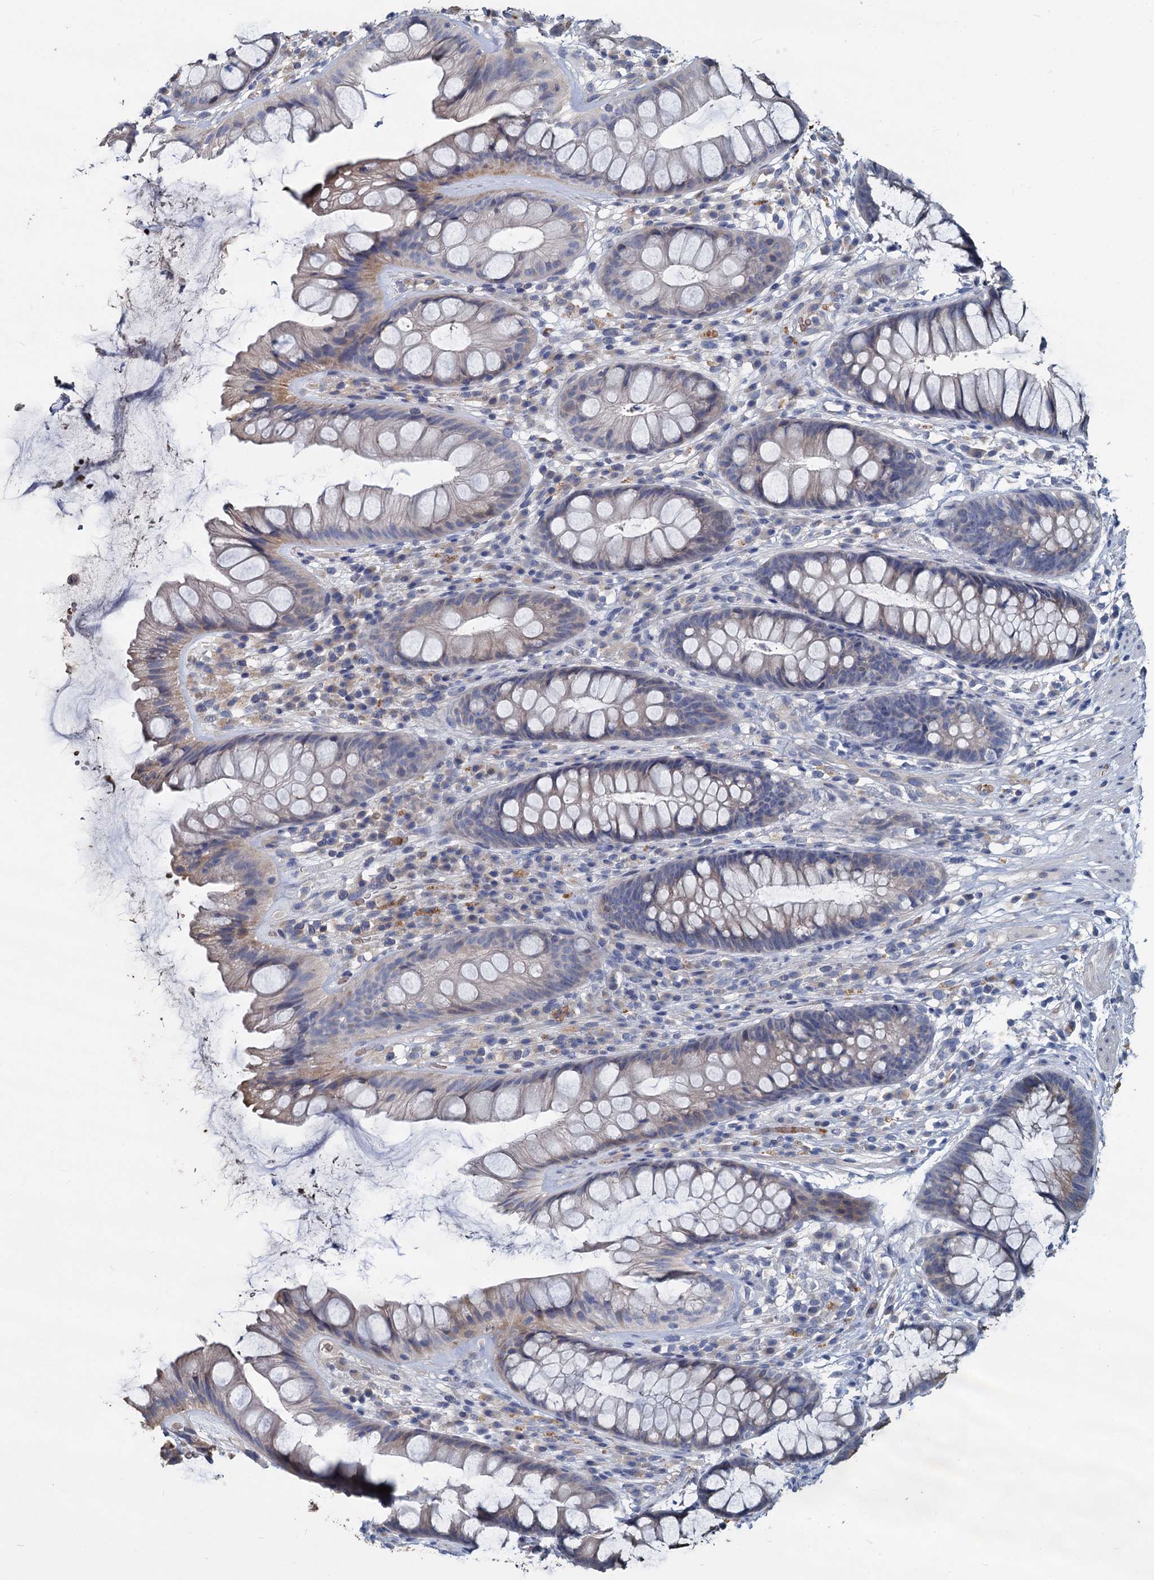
{"staining": {"intensity": "weak", "quantity": "<25%", "location": "cytoplasmic/membranous"}, "tissue": "rectum", "cell_type": "Glandular cells", "image_type": "normal", "snomed": [{"axis": "morphology", "description": "Normal tissue, NOS"}, {"axis": "topography", "description": "Rectum"}], "caption": "Rectum stained for a protein using immunohistochemistry shows no positivity glandular cells.", "gene": "TCTN2", "patient": {"sex": "male", "age": 74}}